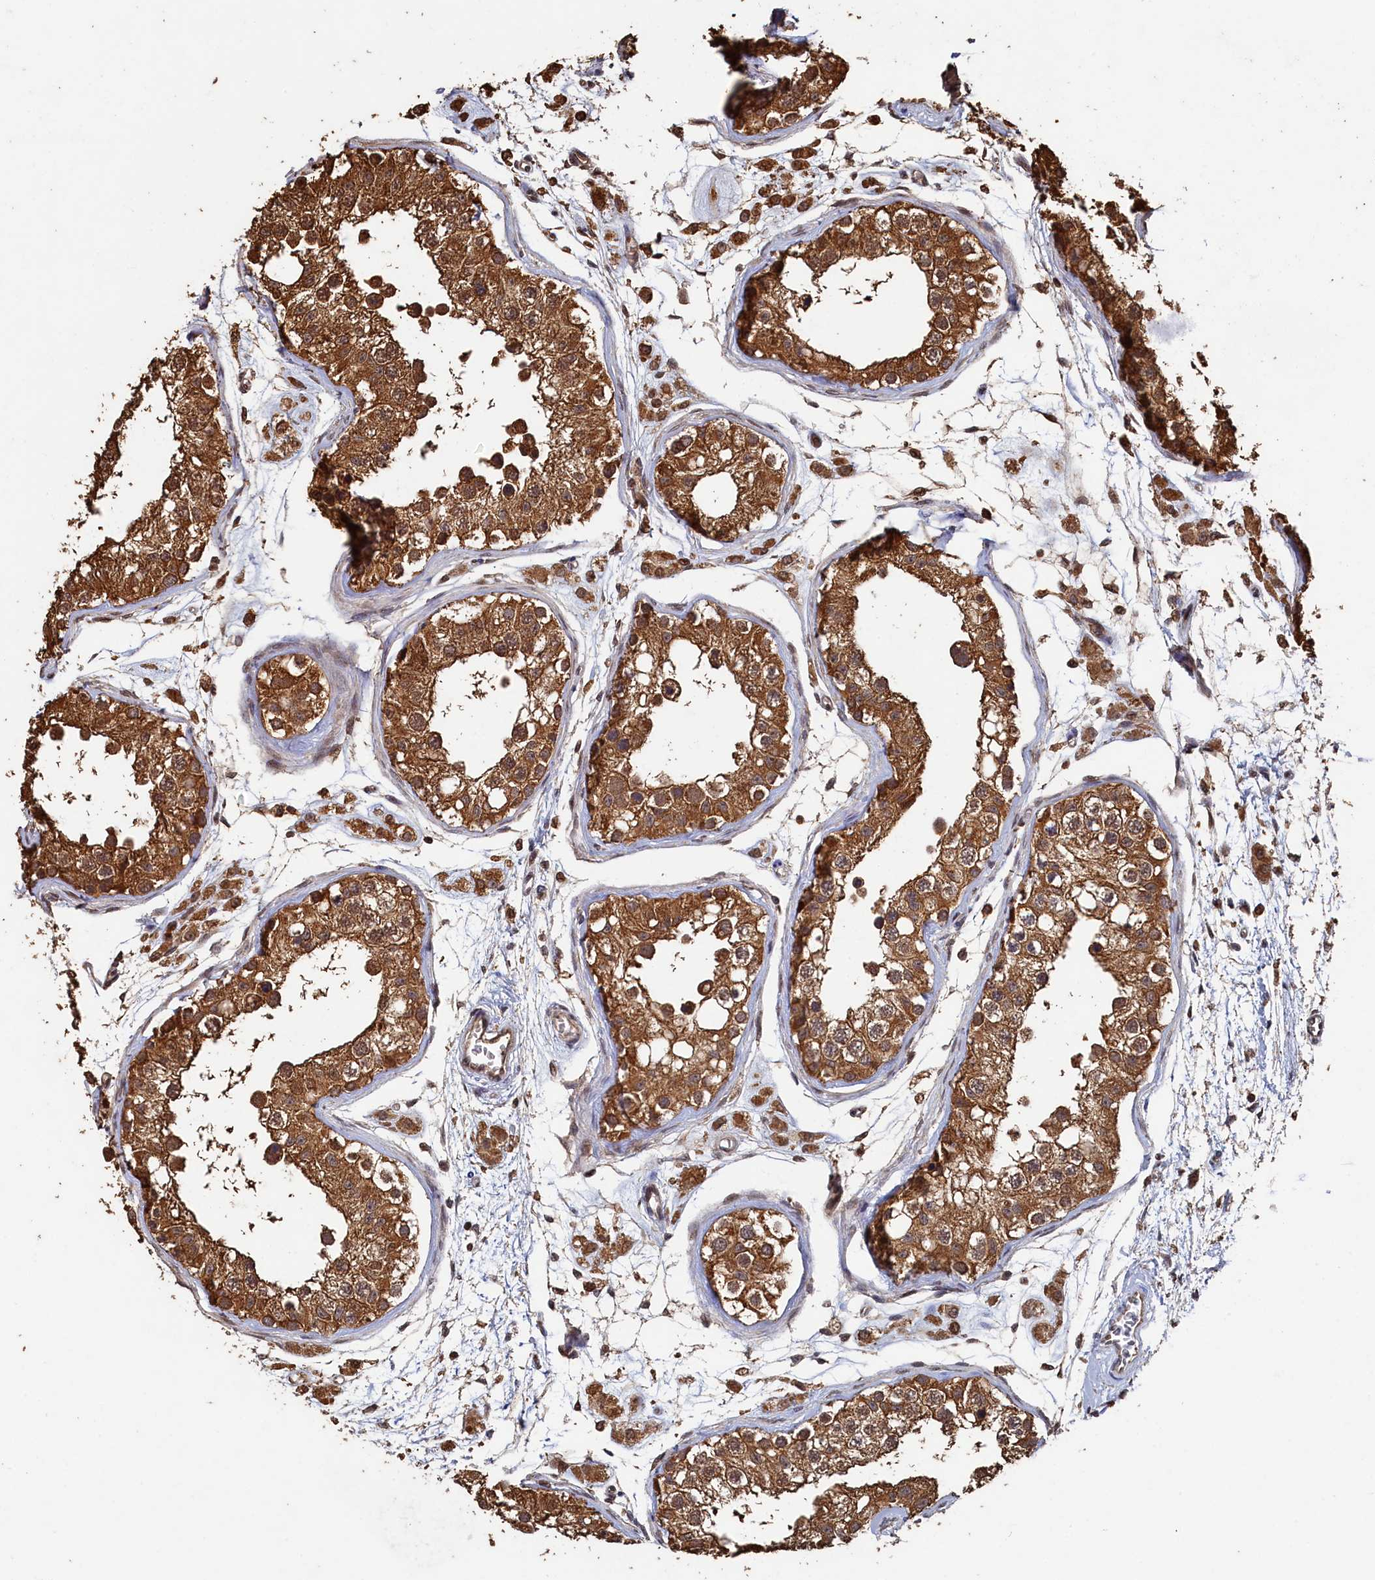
{"staining": {"intensity": "strong", "quantity": ">75%", "location": "cytoplasmic/membranous,nuclear"}, "tissue": "testis", "cell_type": "Cells in seminiferous ducts", "image_type": "normal", "snomed": [{"axis": "morphology", "description": "Normal tissue, NOS"}, {"axis": "morphology", "description": "Adenocarcinoma, metastatic, NOS"}, {"axis": "topography", "description": "Testis"}], "caption": "Brown immunohistochemical staining in benign human testis exhibits strong cytoplasmic/membranous,nuclear positivity in approximately >75% of cells in seminiferous ducts.", "gene": "PIGN", "patient": {"sex": "male", "age": 26}}